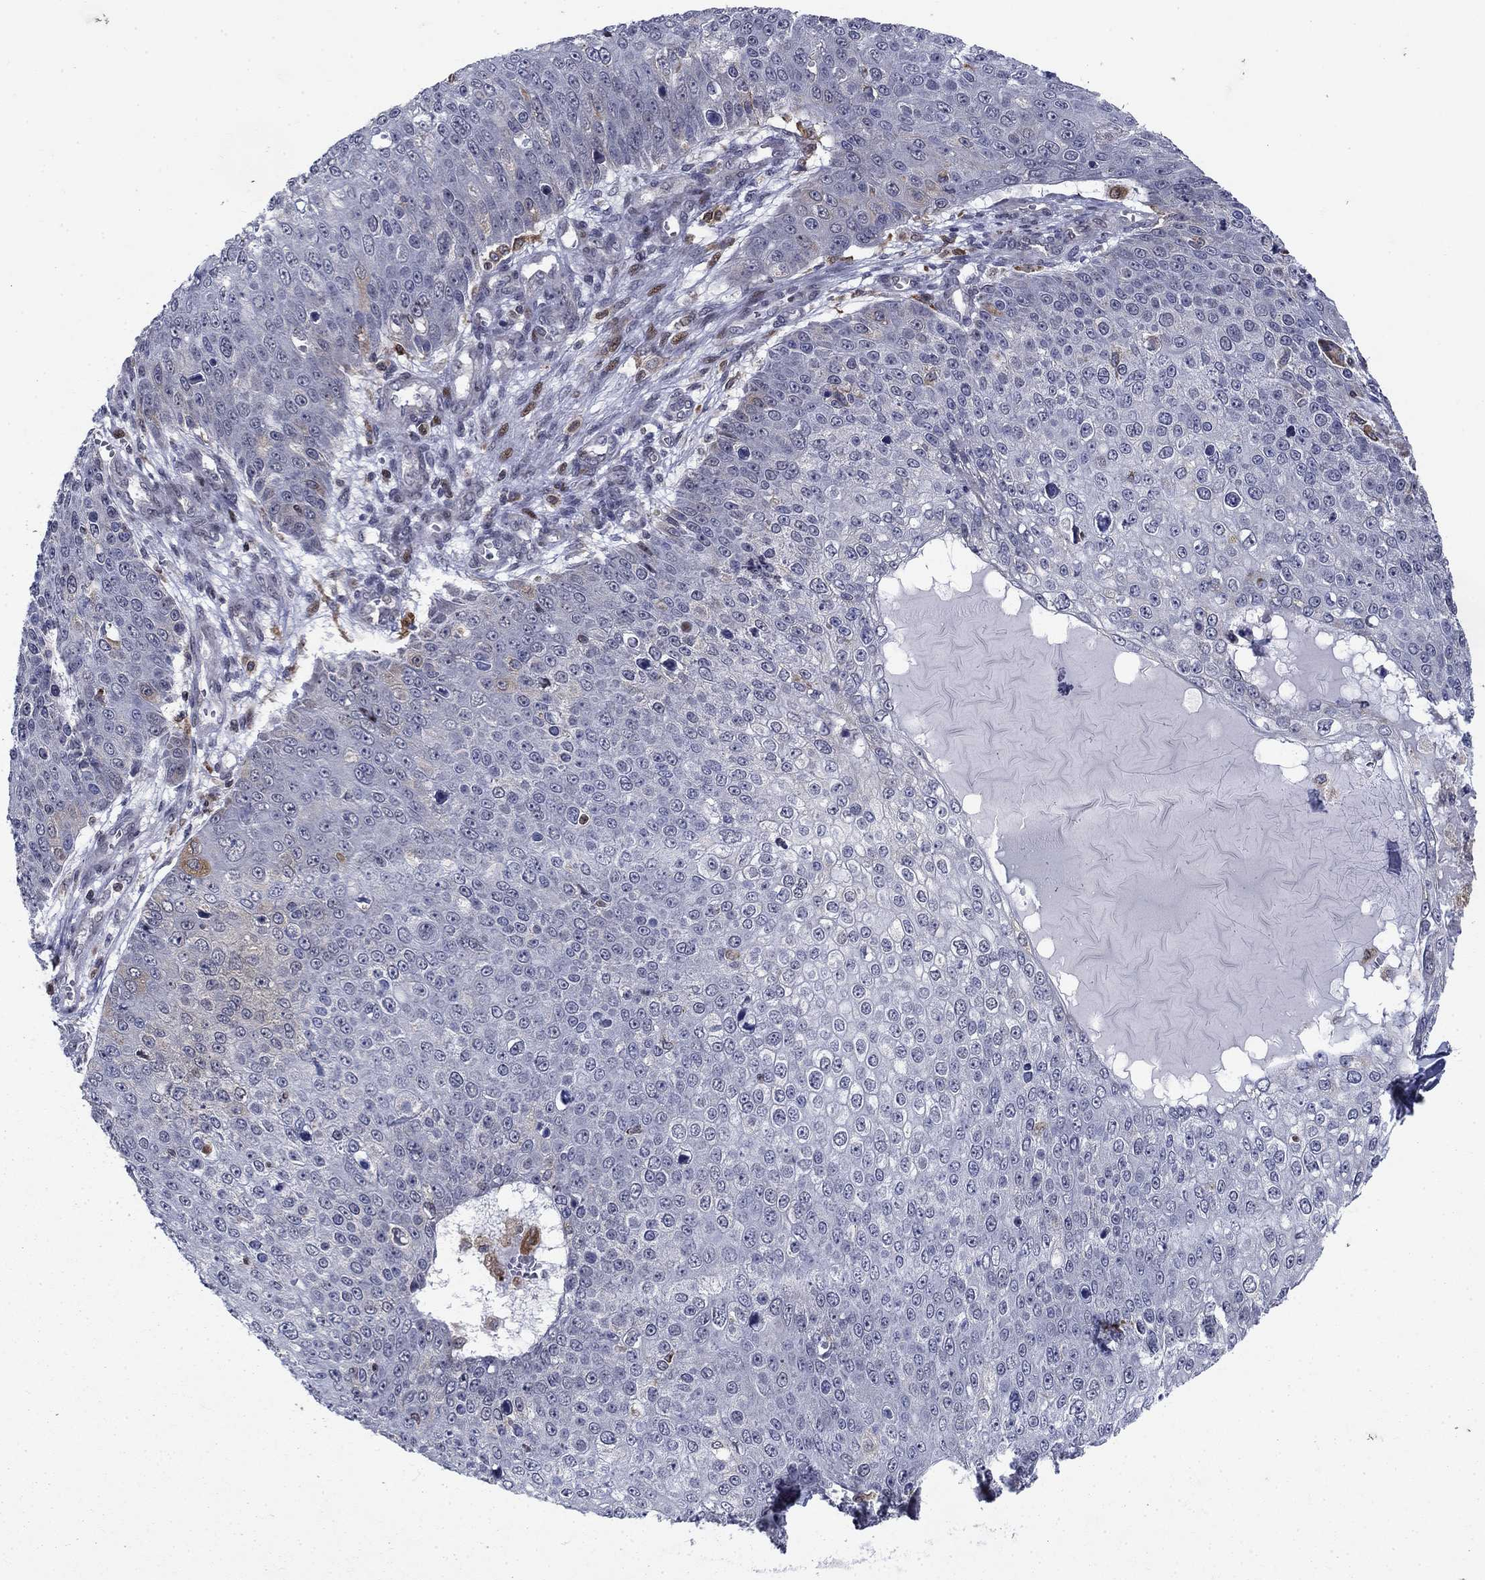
{"staining": {"intensity": "weak", "quantity": "<25%", "location": "cytoplasmic/membranous"}, "tissue": "skin cancer", "cell_type": "Tumor cells", "image_type": "cancer", "snomed": [{"axis": "morphology", "description": "Squamous cell carcinoma, NOS"}, {"axis": "topography", "description": "Skin"}], "caption": "Immunohistochemistry (IHC) image of human skin cancer stained for a protein (brown), which reveals no staining in tumor cells.", "gene": "DHRS7", "patient": {"sex": "male", "age": 71}}